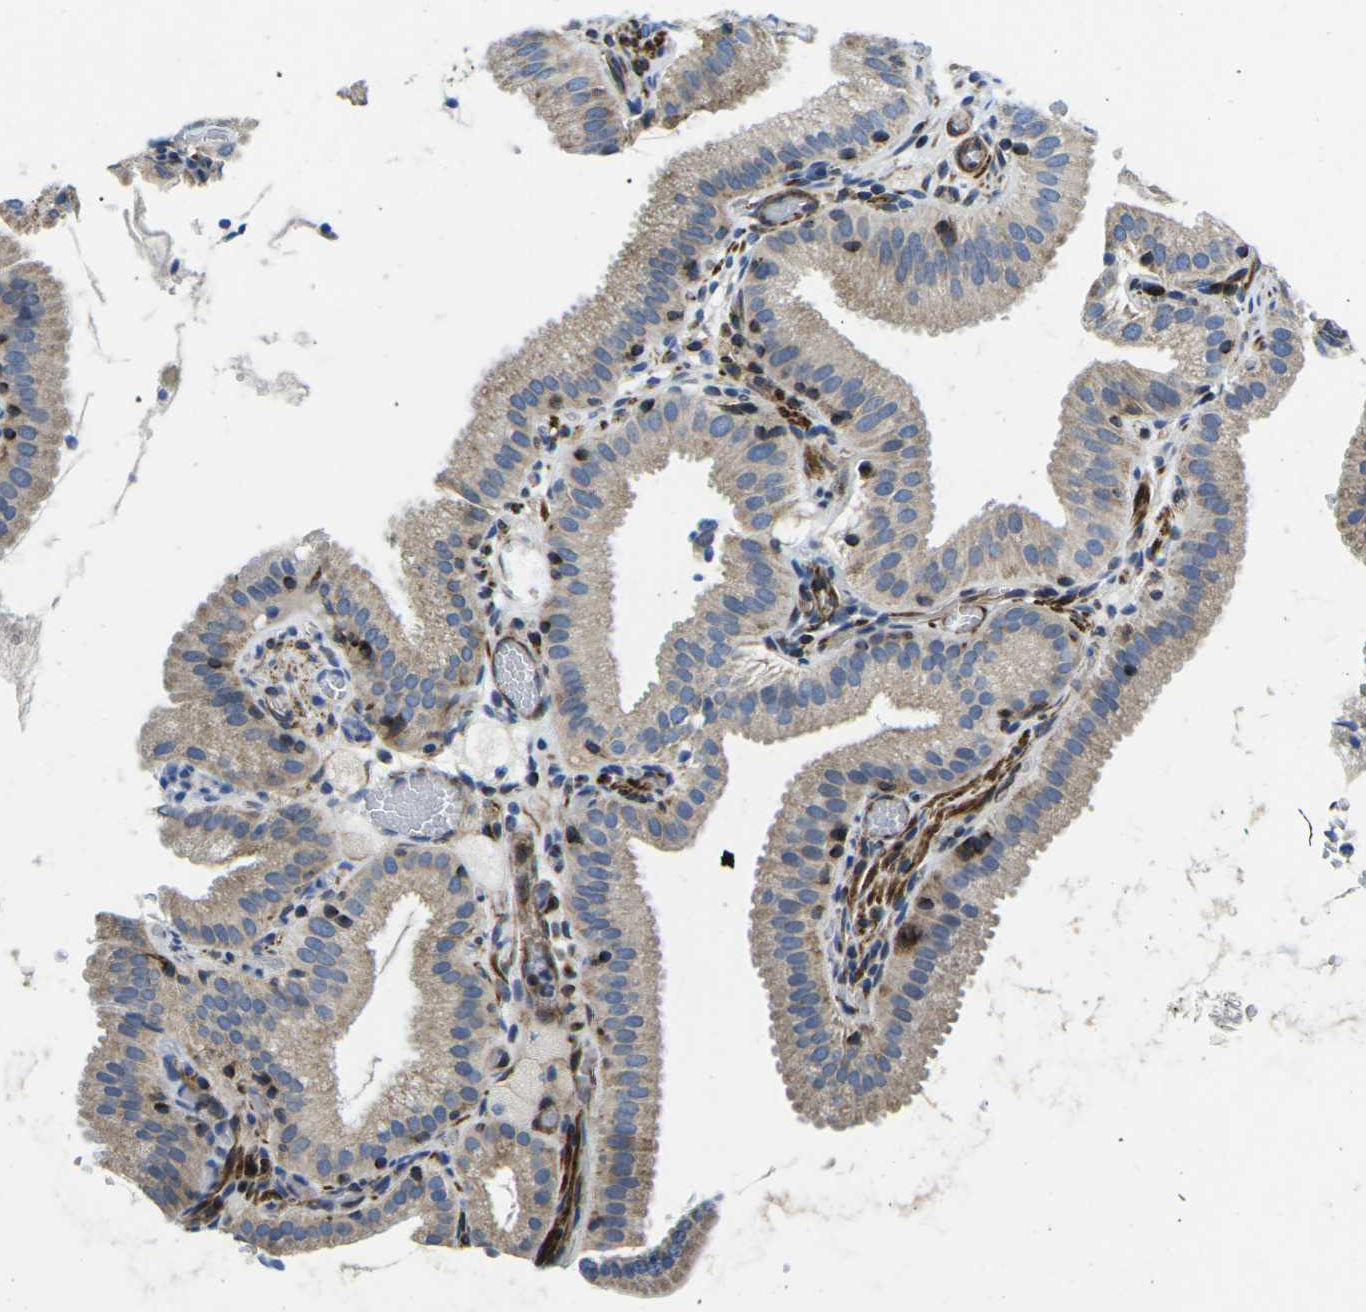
{"staining": {"intensity": "weak", "quantity": ">75%", "location": "cytoplasmic/membranous"}, "tissue": "gallbladder", "cell_type": "Glandular cells", "image_type": "normal", "snomed": [{"axis": "morphology", "description": "Normal tissue, NOS"}, {"axis": "topography", "description": "Gallbladder"}], "caption": "Protein expression by immunohistochemistry (IHC) demonstrates weak cytoplasmic/membranous expression in approximately >75% of glandular cells in unremarkable gallbladder. (Stains: DAB in brown, nuclei in blue, Microscopy: brightfield microscopy at high magnification).", "gene": "TMEFF2", "patient": {"sex": "male", "age": 54}}